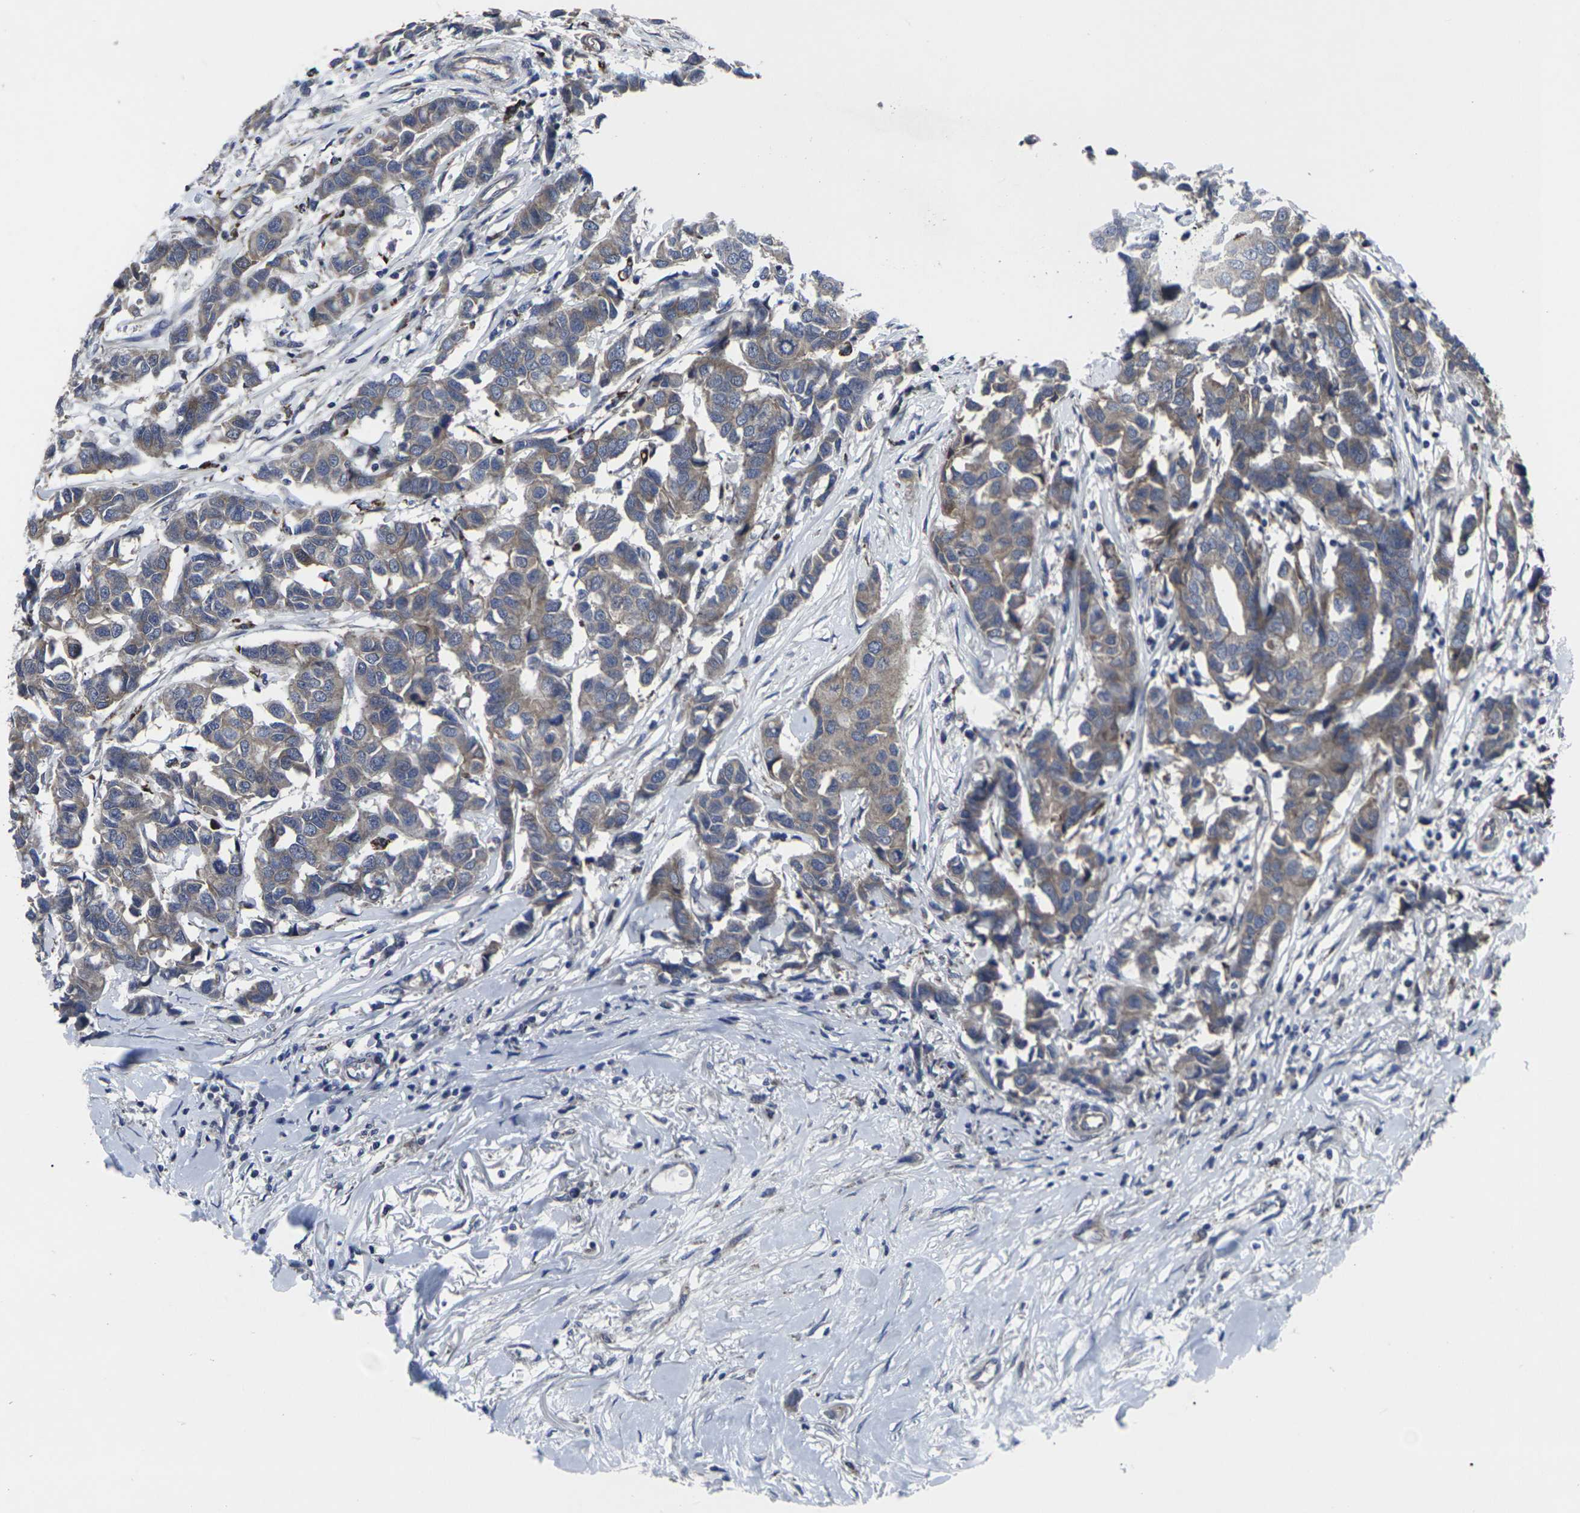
{"staining": {"intensity": "moderate", "quantity": "25%-75%", "location": "cytoplasmic/membranous"}, "tissue": "breast cancer", "cell_type": "Tumor cells", "image_type": "cancer", "snomed": [{"axis": "morphology", "description": "Duct carcinoma"}, {"axis": "topography", "description": "Breast"}], "caption": "Immunohistochemical staining of breast invasive ductal carcinoma exhibits moderate cytoplasmic/membranous protein positivity in about 25%-75% of tumor cells.", "gene": "MAPKAPK2", "patient": {"sex": "female", "age": 80}}